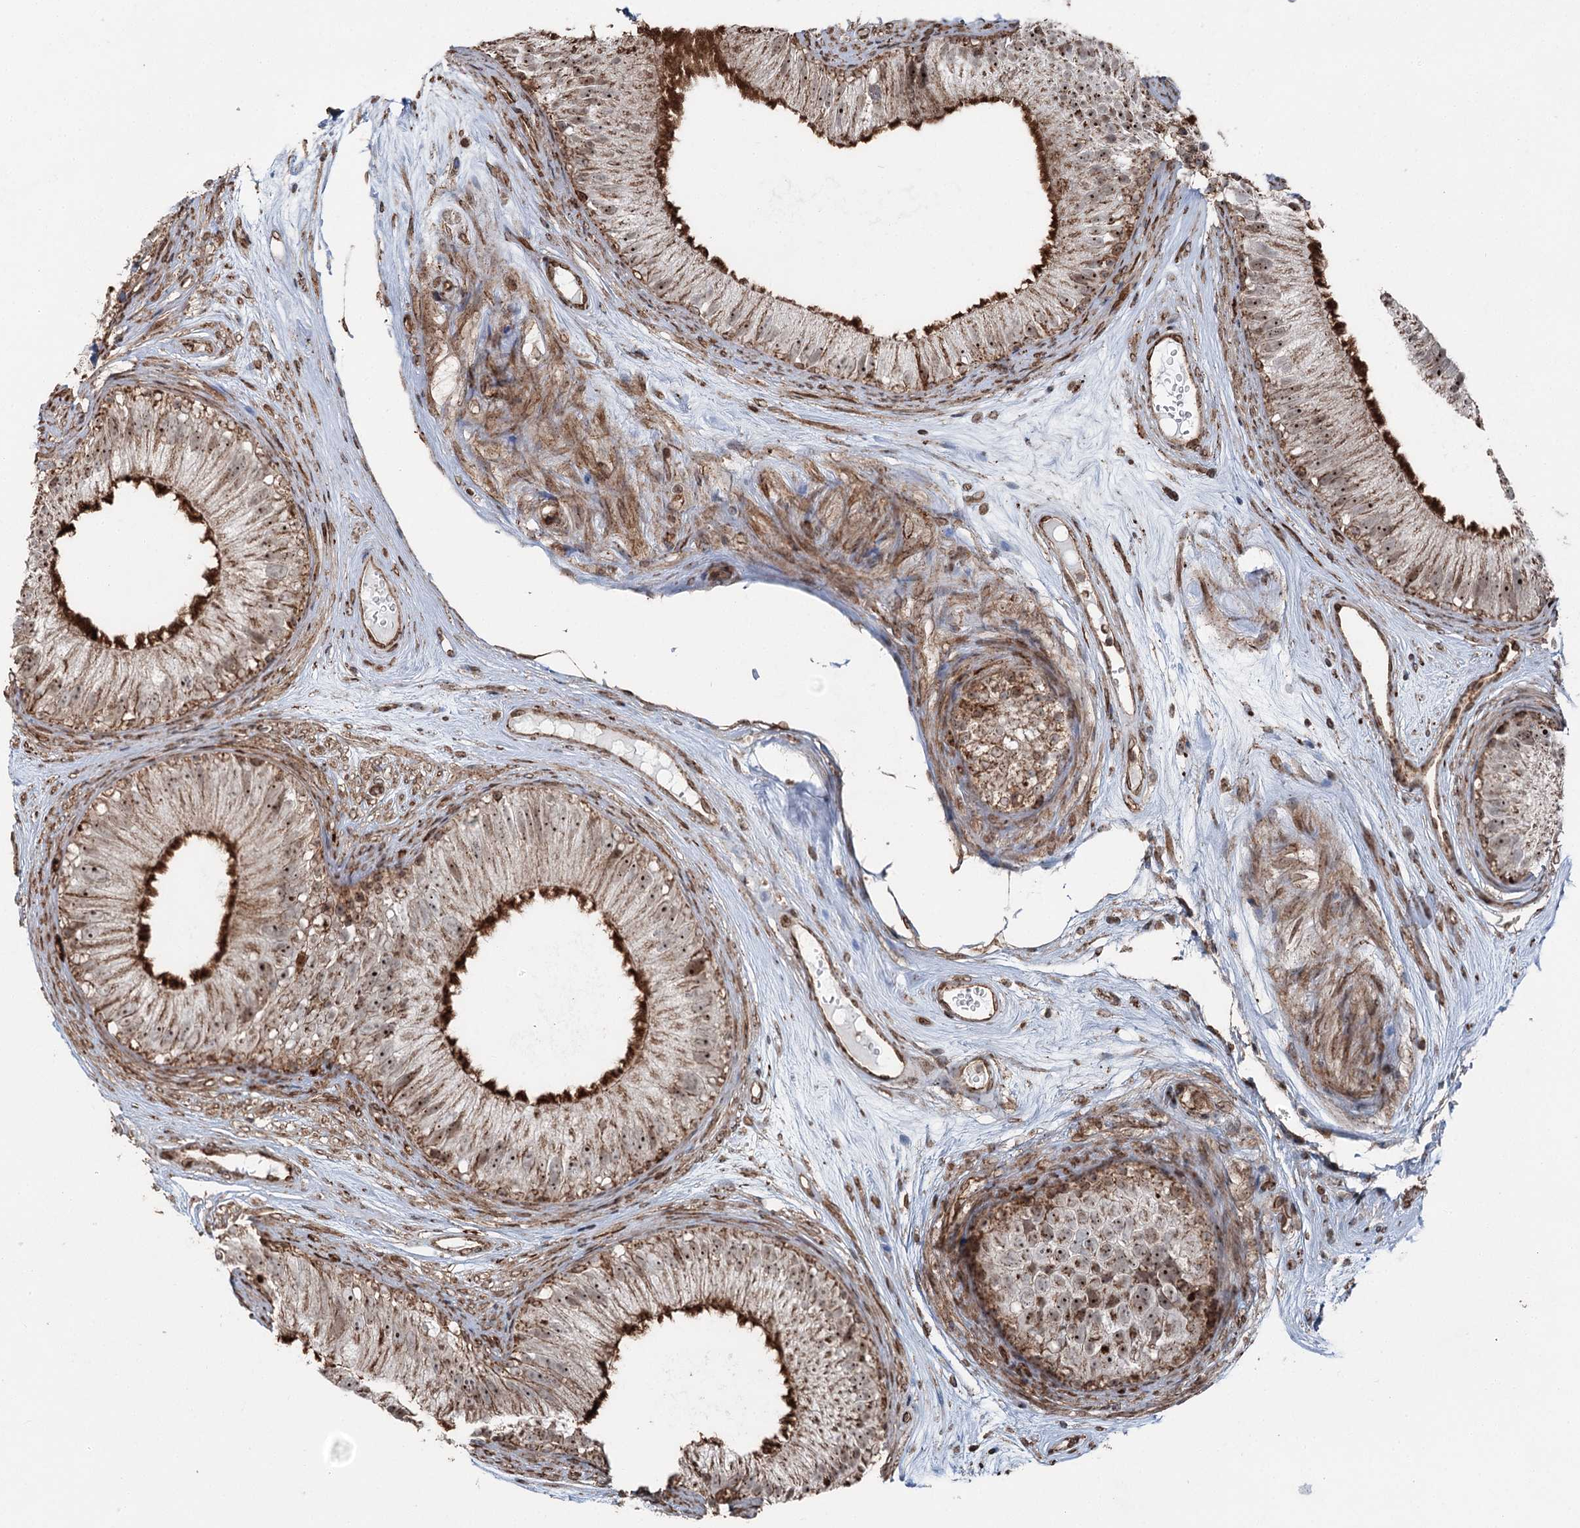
{"staining": {"intensity": "moderate", "quantity": "25%-75%", "location": "cytoplasmic/membranous,nuclear"}, "tissue": "epididymis", "cell_type": "Glandular cells", "image_type": "normal", "snomed": [{"axis": "morphology", "description": "Normal tissue, NOS"}, {"axis": "topography", "description": "Epididymis"}], "caption": "Epididymis stained with IHC displays moderate cytoplasmic/membranous,nuclear positivity in about 25%-75% of glandular cells.", "gene": "STEEP1", "patient": {"sex": "male", "age": 77}}